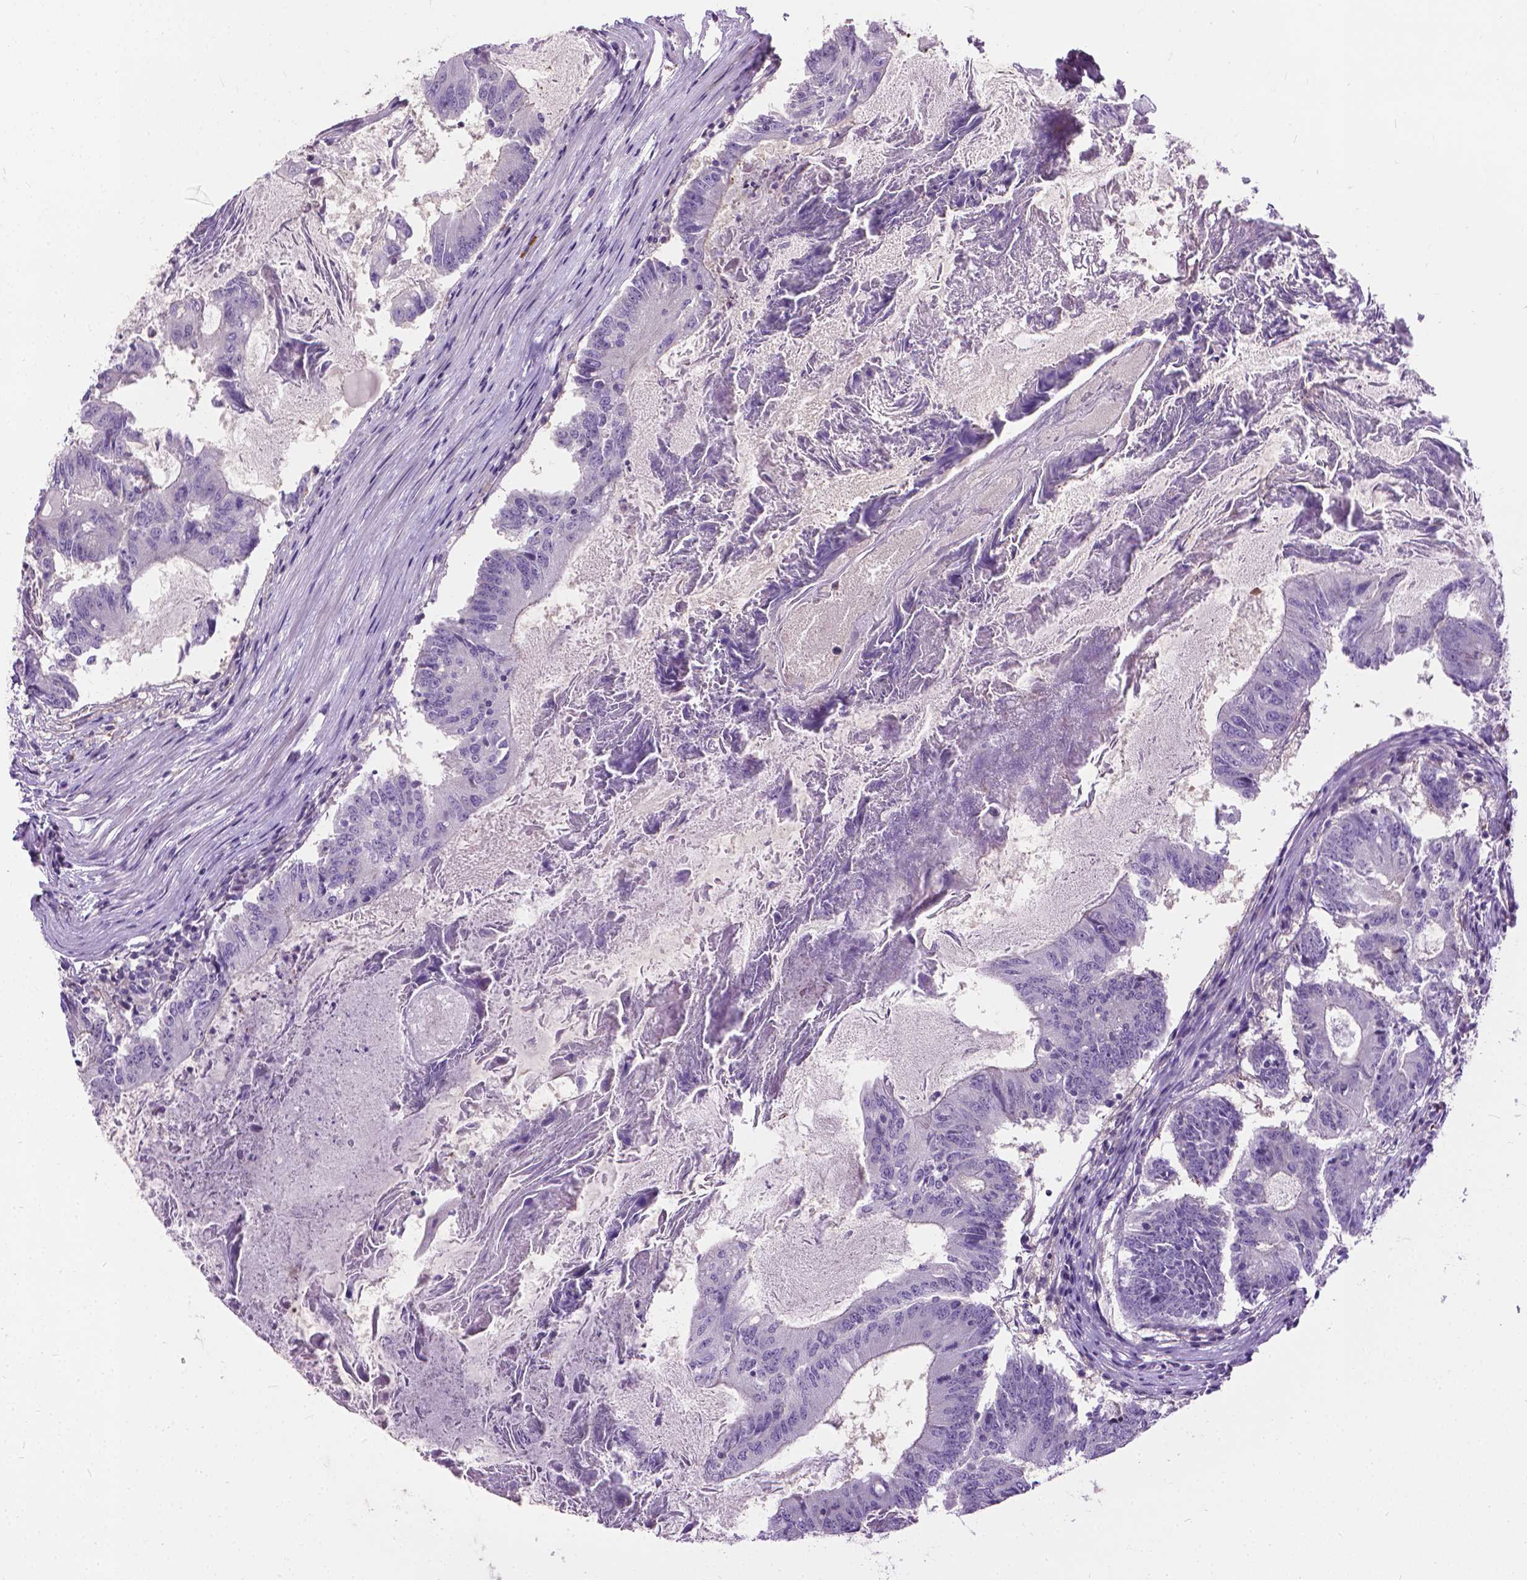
{"staining": {"intensity": "negative", "quantity": "none", "location": "none"}, "tissue": "colorectal cancer", "cell_type": "Tumor cells", "image_type": "cancer", "snomed": [{"axis": "morphology", "description": "Adenocarcinoma, NOS"}, {"axis": "topography", "description": "Colon"}], "caption": "A high-resolution histopathology image shows immunohistochemistry (IHC) staining of colorectal cancer (adenocarcinoma), which reveals no significant expression in tumor cells. The staining was performed using DAB to visualize the protein expression in brown, while the nuclei were stained in blue with hematoxylin (Magnification: 20x).", "gene": "JAK3", "patient": {"sex": "female", "age": 70}}